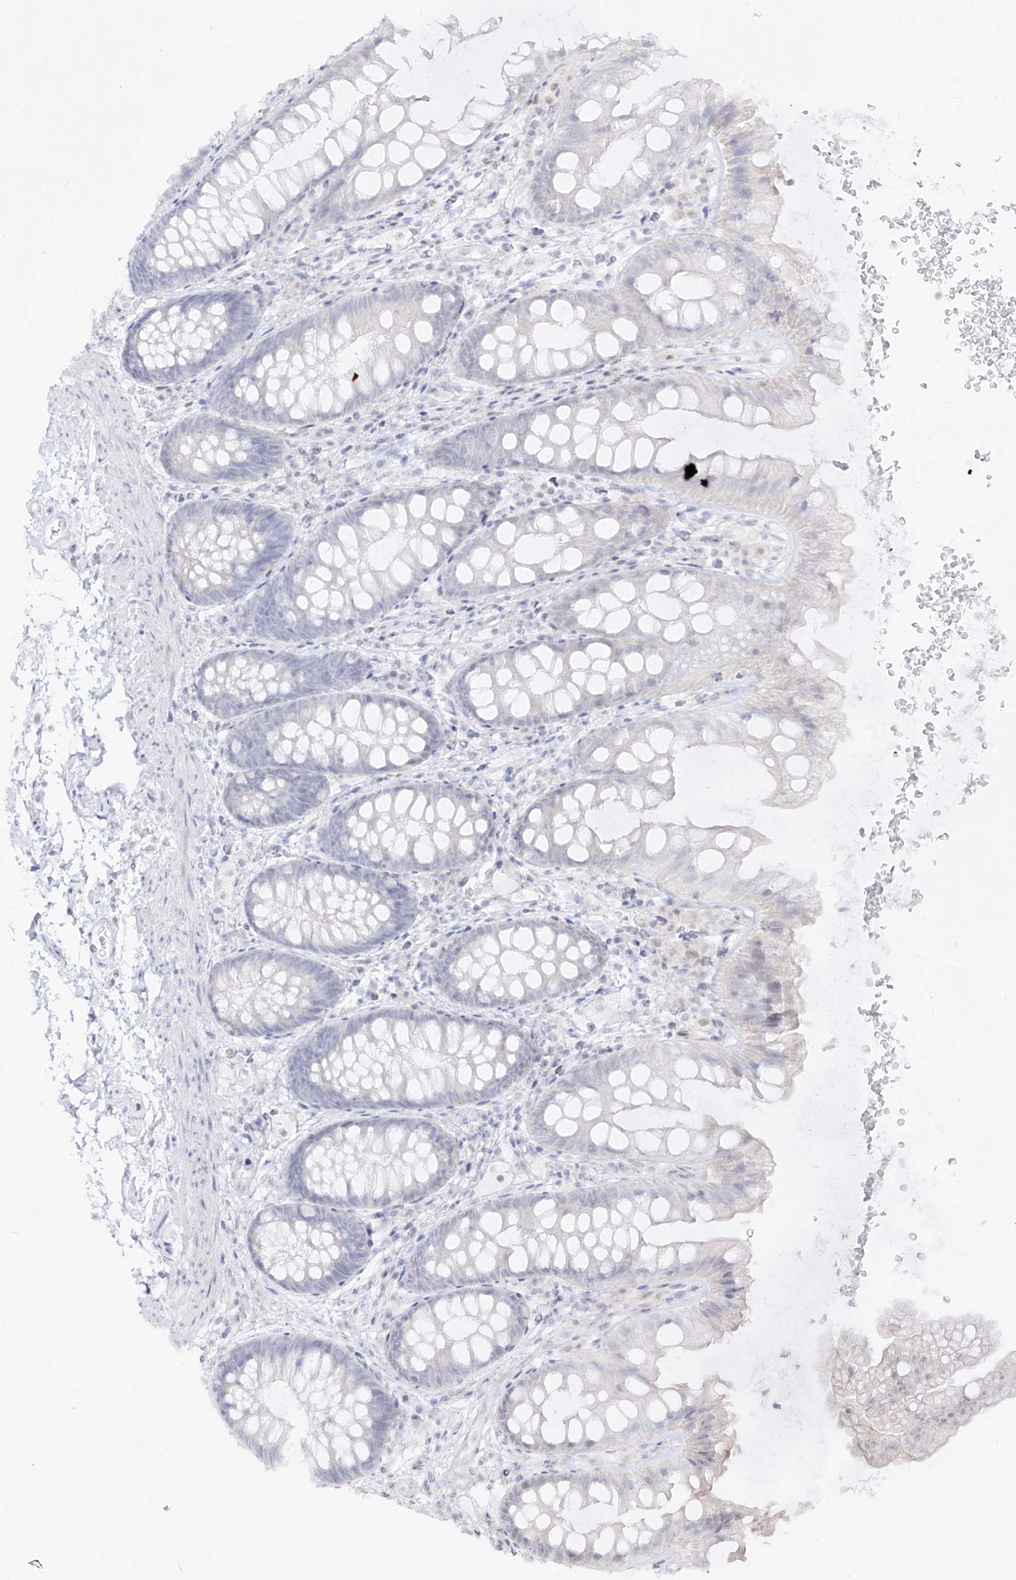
{"staining": {"intensity": "negative", "quantity": "none", "location": "none"}, "tissue": "colon", "cell_type": "Endothelial cells", "image_type": "normal", "snomed": [{"axis": "morphology", "description": "Normal tissue, NOS"}, {"axis": "topography", "description": "Colon"}], "caption": "High power microscopy histopathology image of an IHC photomicrograph of unremarkable colon, revealing no significant expression in endothelial cells.", "gene": "DMKN", "patient": {"sex": "female", "age": 62}}